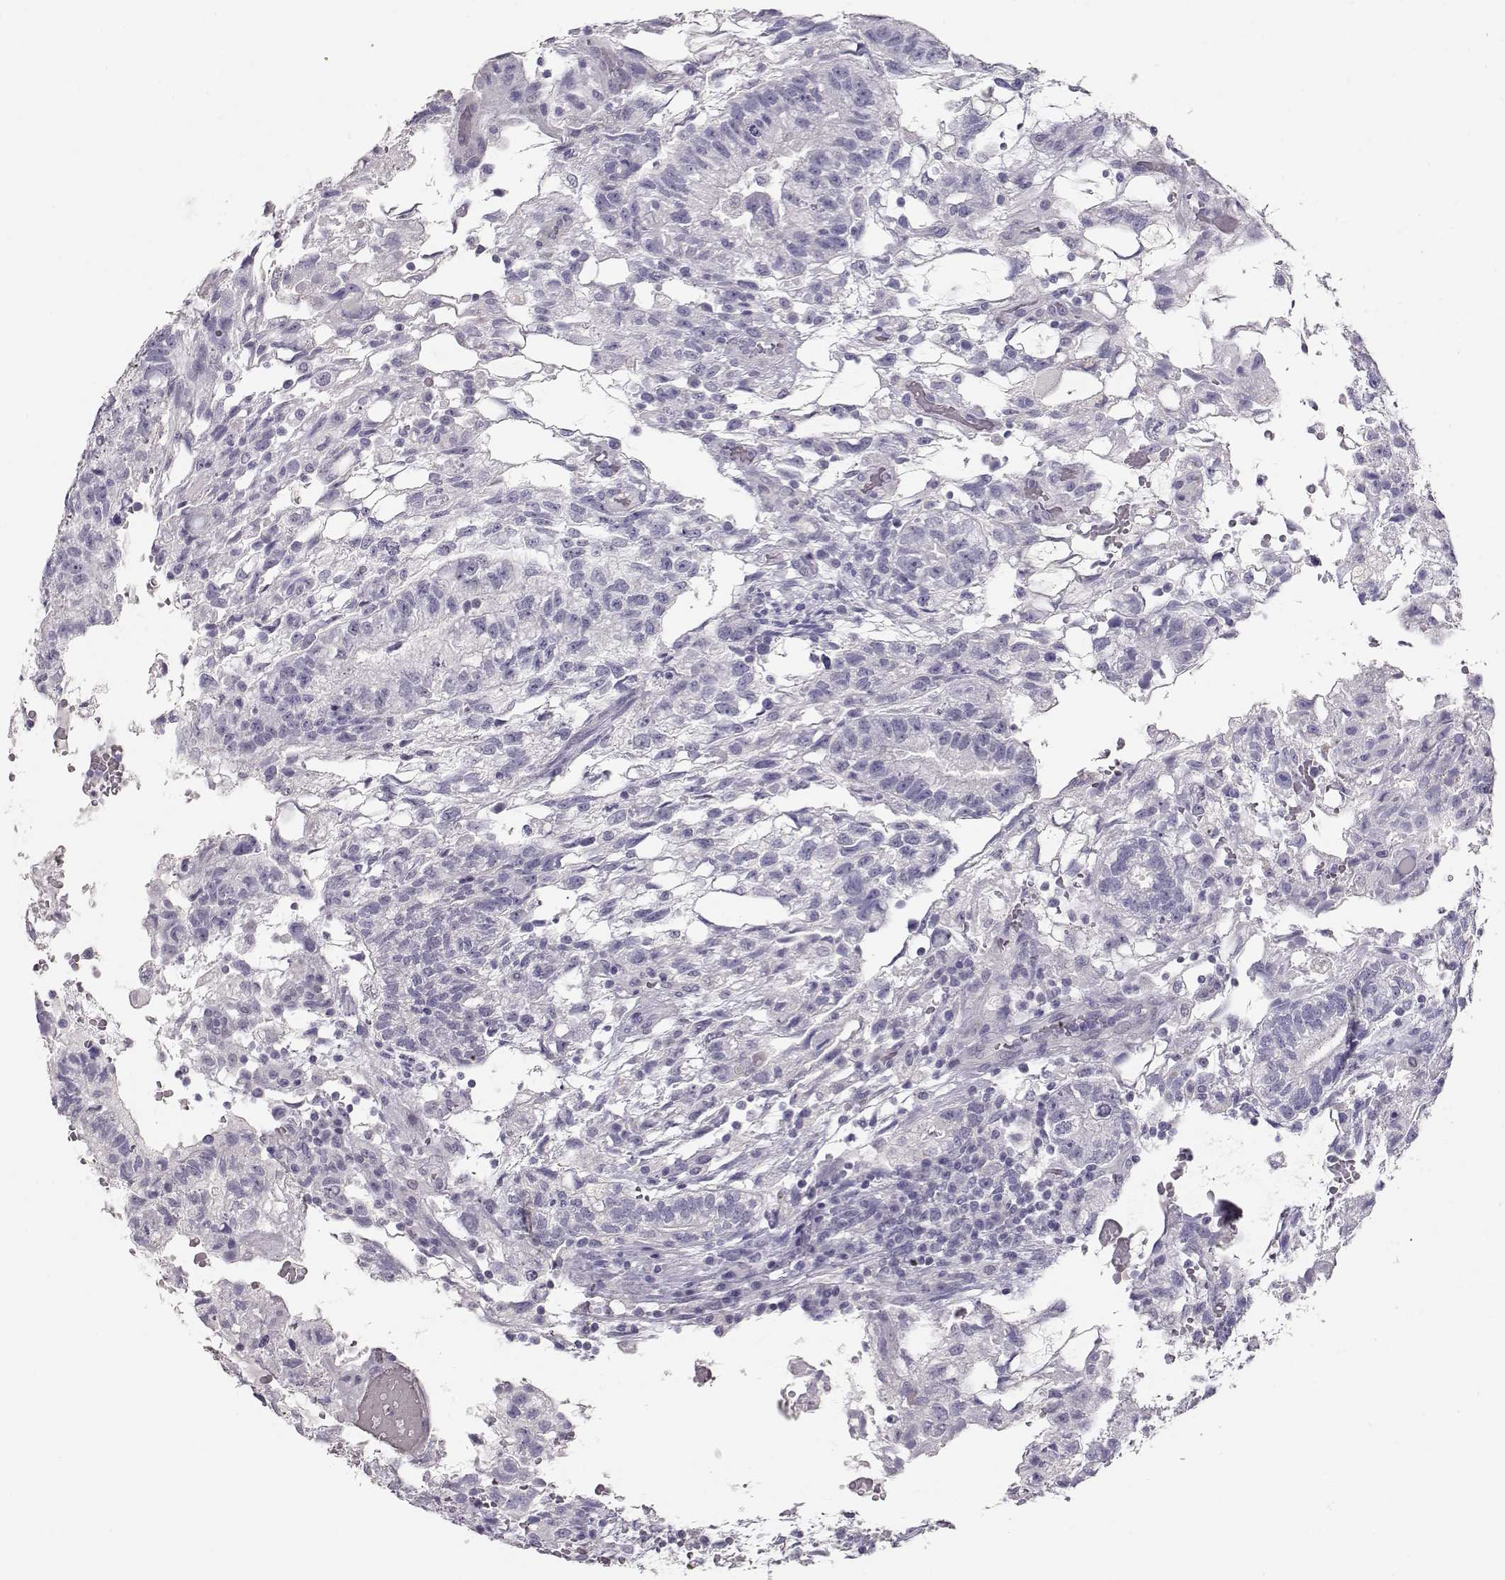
{"staining": {"intensity": "negative", "quantity": "none", "location": "none"}, "tissue": "testis cancer", "cell_type": "Tumor cells", "image_type": "cancer", "snomed": [{"axis": "morphology", "description": "Carcinoma, Embryonal, NOS"}, {"axis": "topography", "description": "Testis"}], "caption": "Histopathology image shows no significant protein positivity in tumor cells of testis embryonal carcinoma.", "gene": "MAGEC1", "patient": {"sex": "male", "age": 32}}